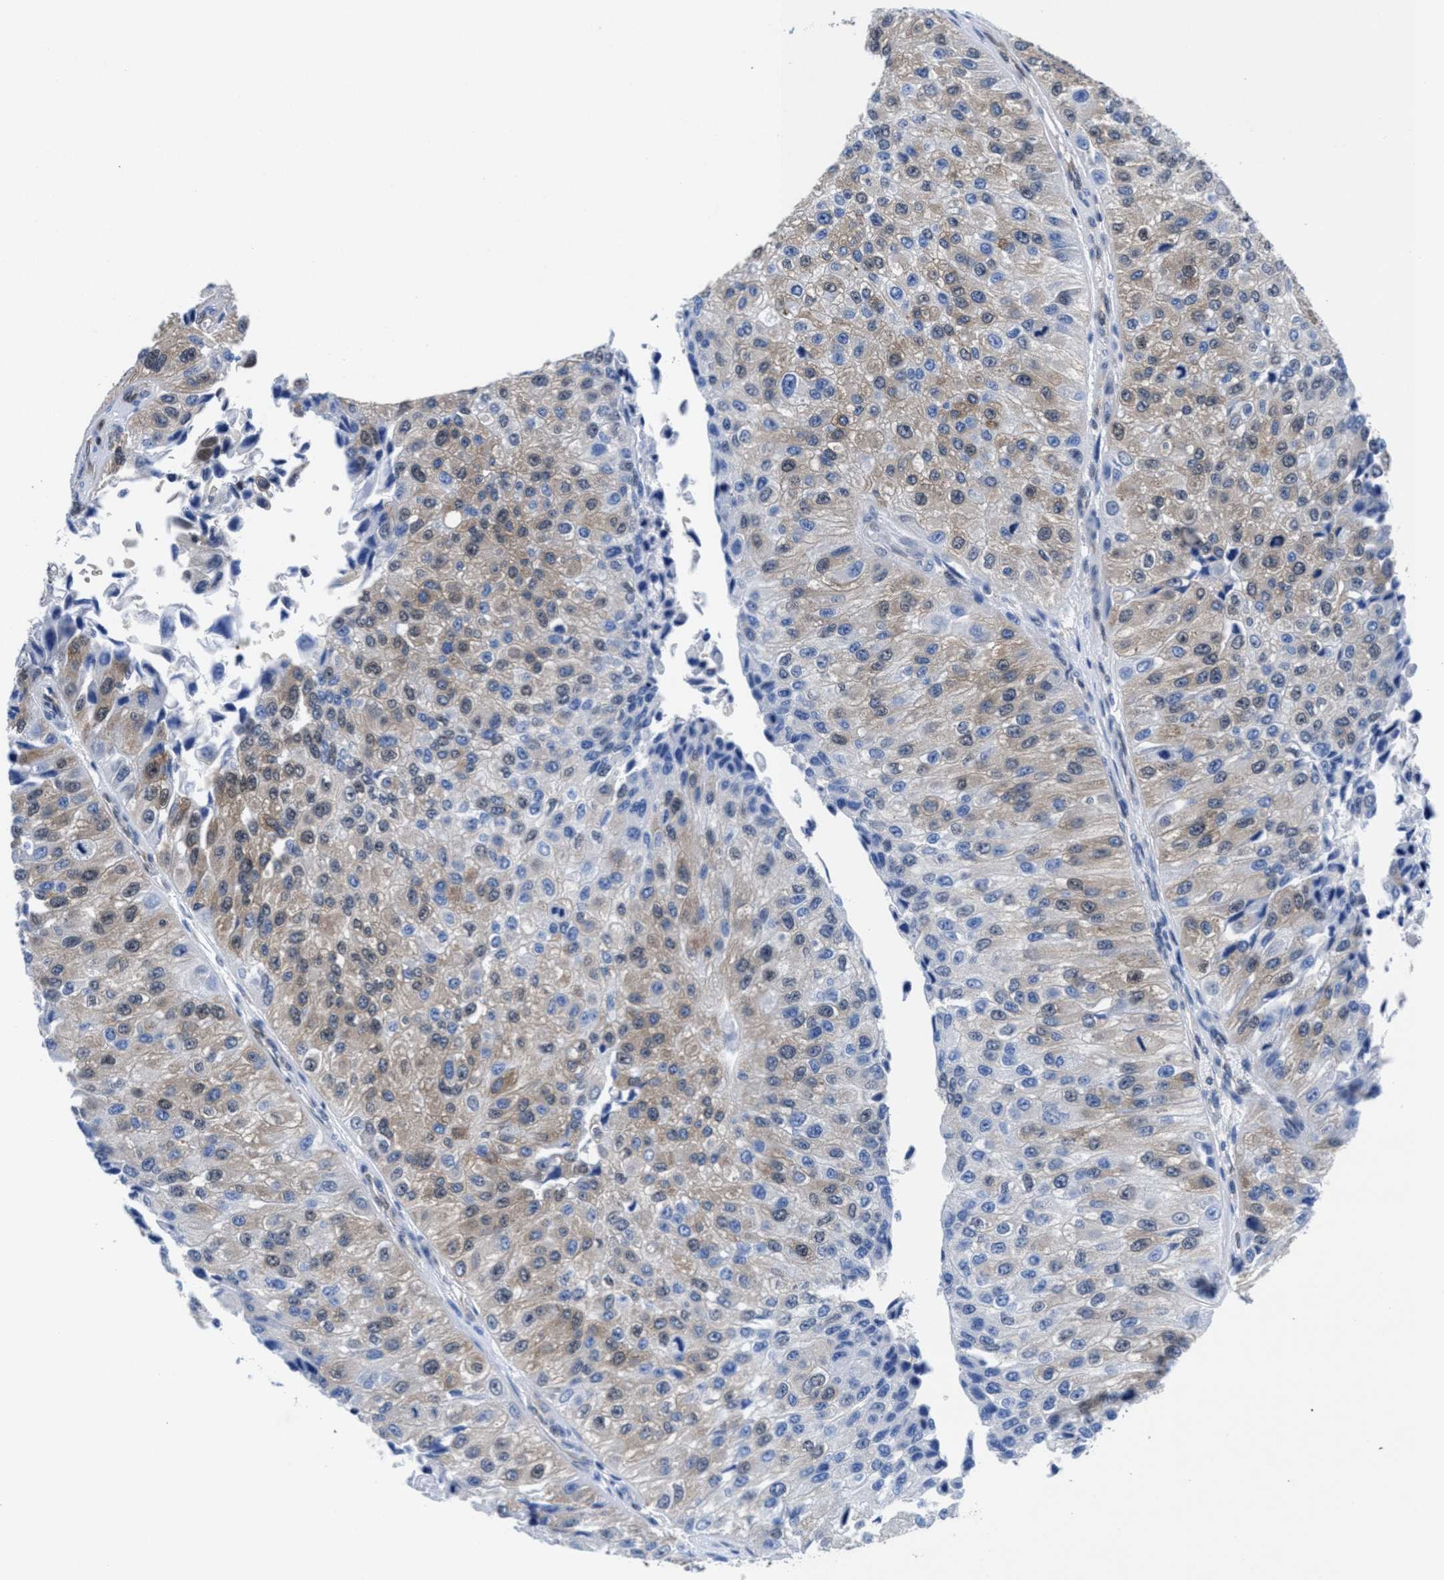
{"staining": {"intensity": "weak", "quantity": "25%-75%", "location": "cytoplasmic/membranous"}, "tissue": "urothelial cancer", "cell_type": "Tumor cells", "image_type": "cancer", "snomed": [{"axis": "morphology", "description": "Urothelial carcinoma, High grade"}, {"axis": "topography", "description": "Kidney"}, {"axis": "topography", "description": "Urinary bladder"}], "caption": "DAB immunohistochemical staining of urothelial cancer shows weak cytoplasmic/membranous protein positivity in about 25%-75% of tumor cells. (brown staining indicates protein expression, while blue staining denotes nuclei).", "gene": "ACLY", "patient": {"sex": "male", "age": 77}}